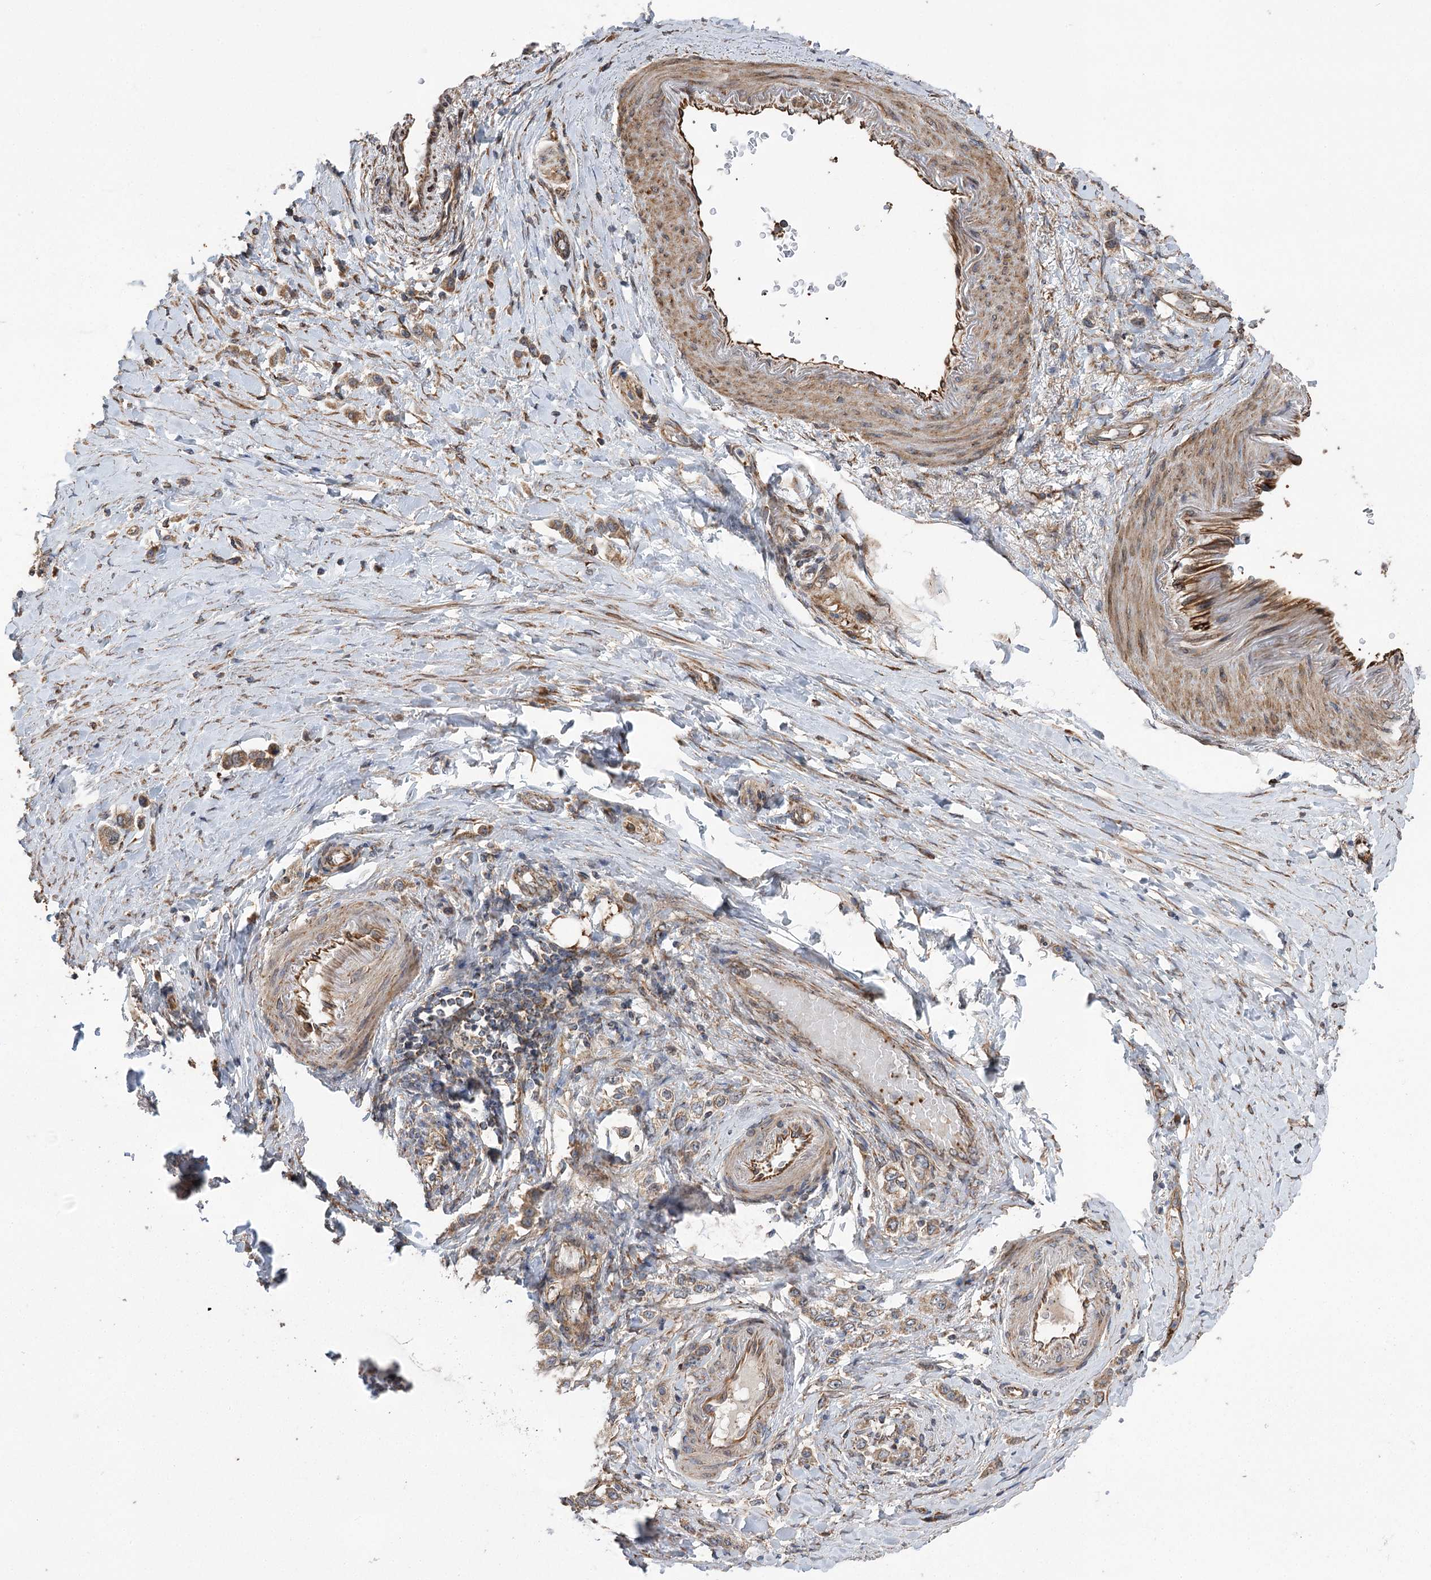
{"staining": {"intensity": "moderate", "quantity": ">75%", "location": "cytoplasmic/membranous"}, "tissue": "stomach cancer", "cell_type": "Tumor cells", "image_type": "cancer", "snomed": [{"axis": "morphology", "description": "Adenocarcinoma, NOS"}, {"axis": "topography", "description": "Stomach"}], "caption": "Stomach cancer tissue demonstrates moderate cytoplasmic/membranous expression in about >75% of tumor cells, visualized by immunohistochemistry.", "gene": "RWDD4", "patient": {"sex": "female", "age": 65}}